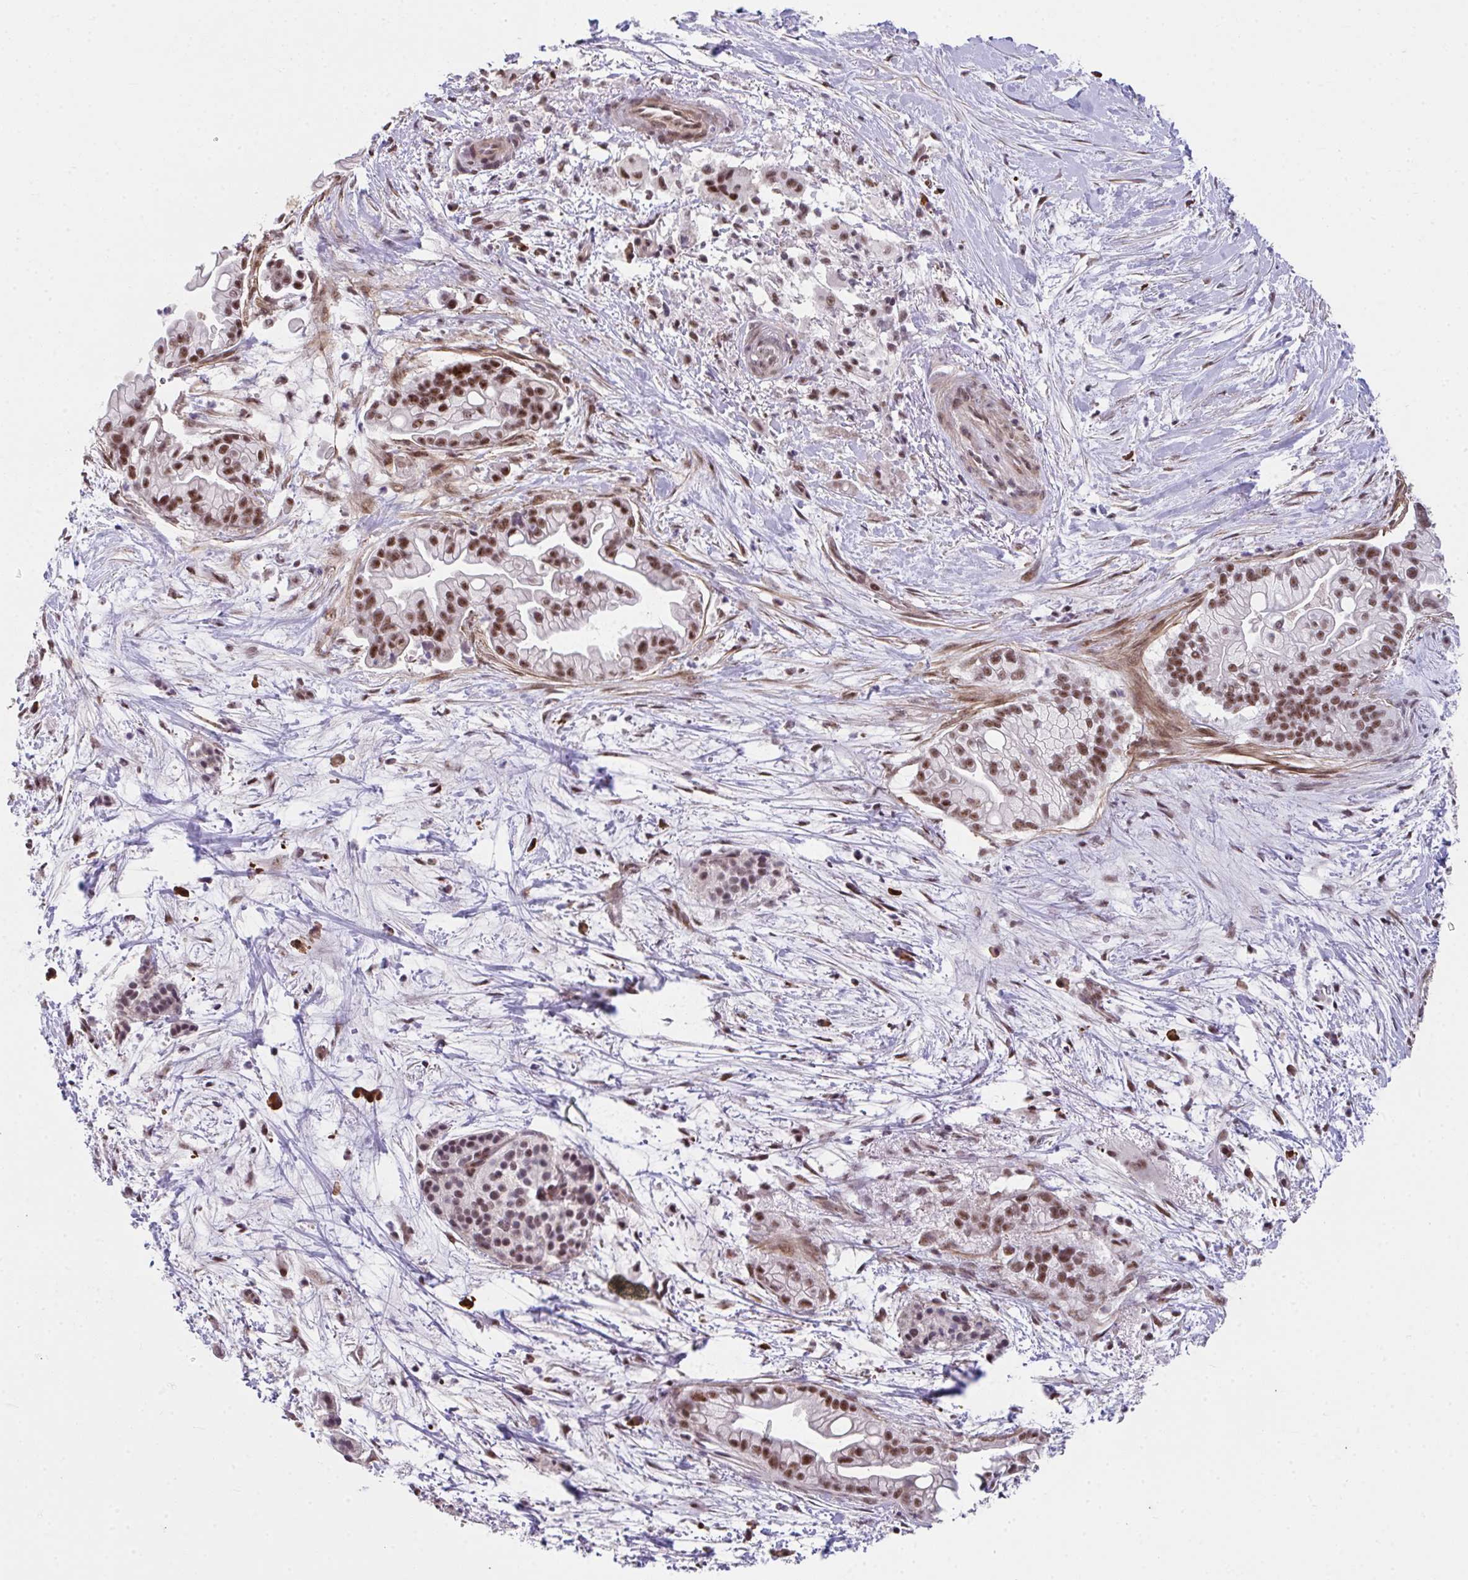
{"staining": {"intensity": "moderate", "quantity": ">75%", "location": "nuclear"}, "tissue": "pancreatic cancer", "cell_type": "Tumor cells", "image_type": "cancer", "snomed": [{"axis": "morphology", "description": "Adenocarcinoma, NOS"}, {"axis": "topography", "description": "Pancreas"}], "caption": "Pancreatic adenocarcinoma stained with a protein marker reveals moderate staining in tumor cells.", "gene": "RBBP6", "patient": {"sex": "female", "age": 69}}